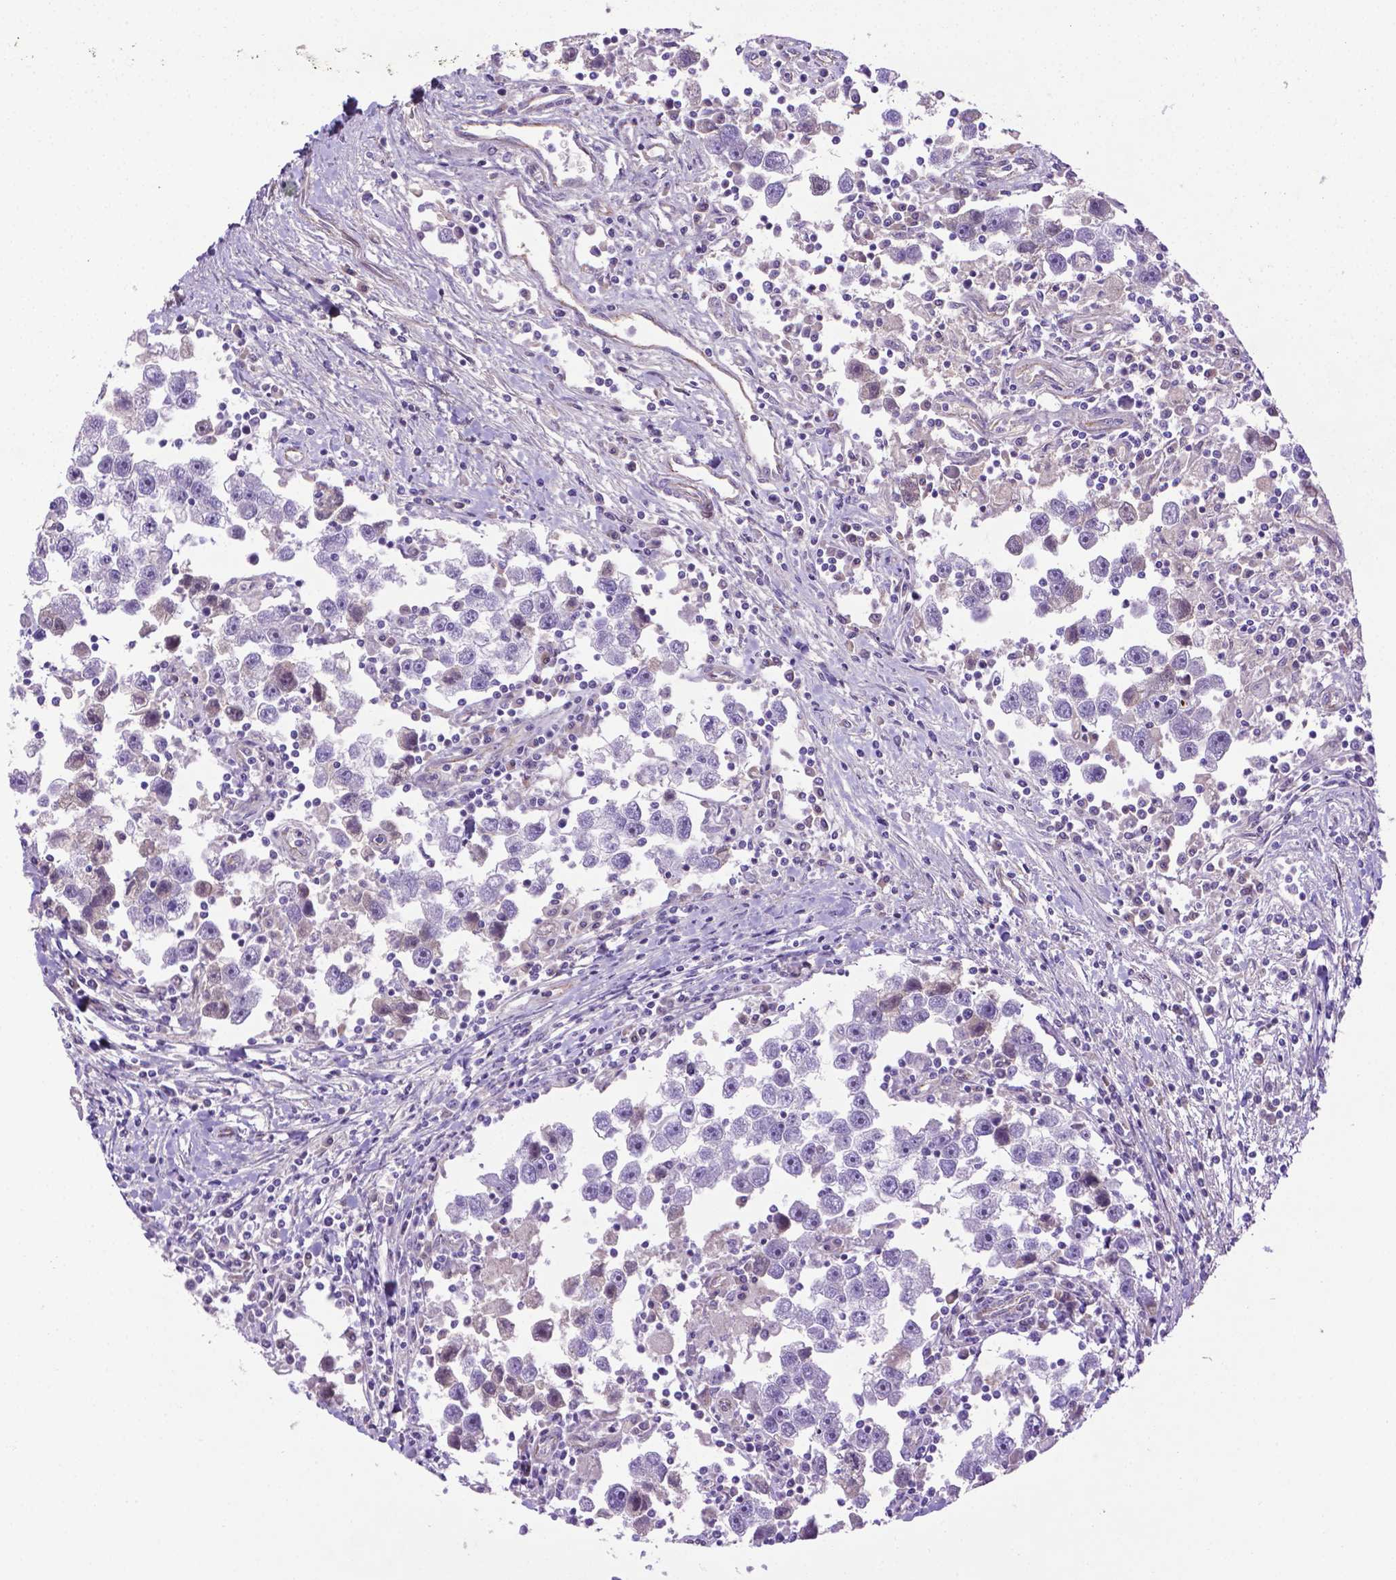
{"staining": {"intensity": "negative", "quantity": "none", "location": "none"}, "tissue": "testis cancer", "cell_type": "Tumor cells", "image_type": "cancer", "snomed": [{"axis": "morphology", "description": "Seminoma, NOS"}, {"axis": "topography", "description": "Testis"}], "caption": "Testis cancer was stained to show a protein in brown. There is no significant positivity in tumor cells.", "gene": "CCER2", "patient": {"sex": "male", "age": 30}}